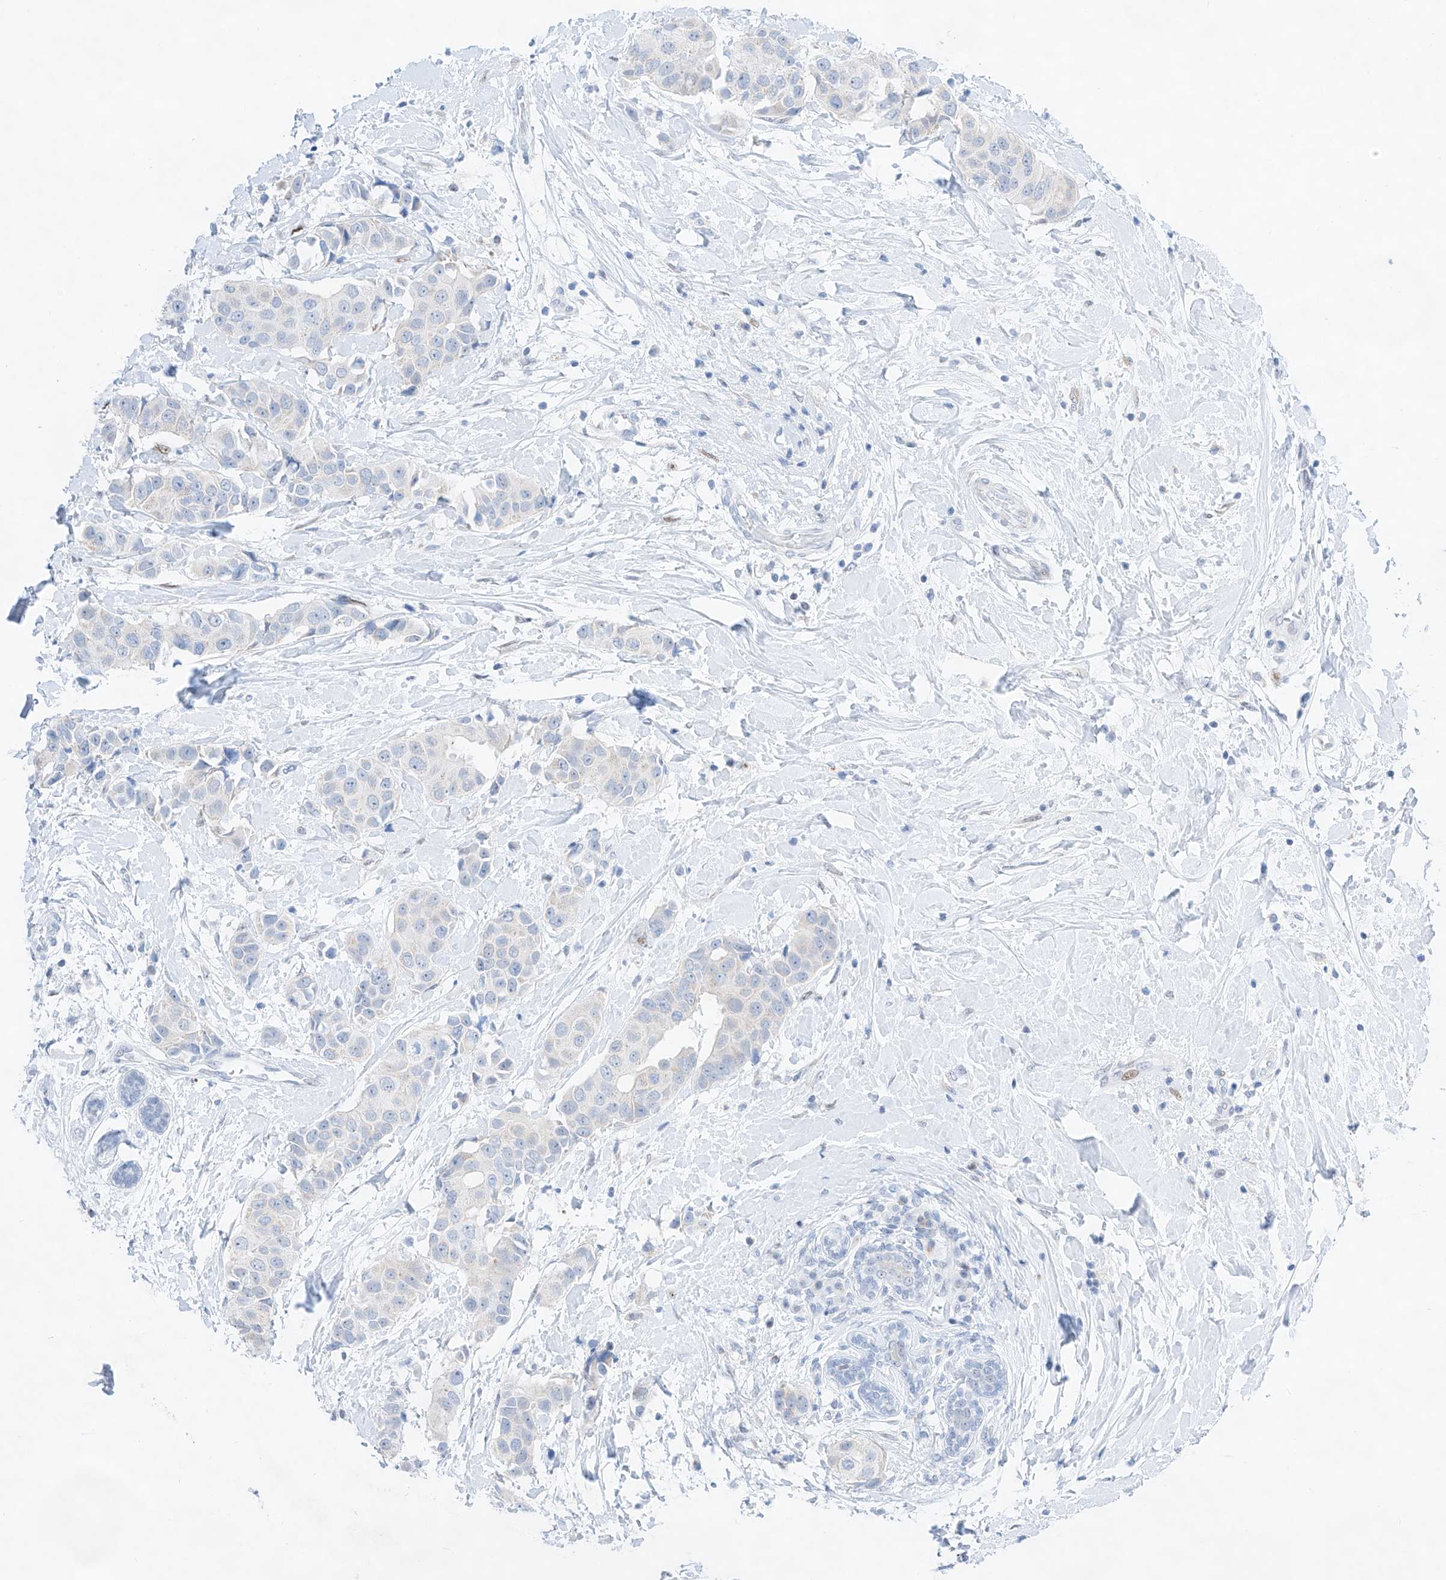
{"staining": {"intensity": "negative", "quantity": "none", "location": "none"}, "tissue": "breast cancer", "cell_type": "Tumor cells", "image_type": "cancer", "snomed": [{"axis": "morphology", "description": "Normal tissue, NOS"}, {"axis": "morphology", "description": "Duct carcinoma"}, {"axis": "topography", "description": "Breast"}], "caption": "Immunohistochemistry (IHC) image of invasive ductal carcinoma (breast) stained for a protein (brown), which reveals no staining in tumor cells.", "gene": "NT5C3B", "patient": {"sex": "female", "age": 39}}